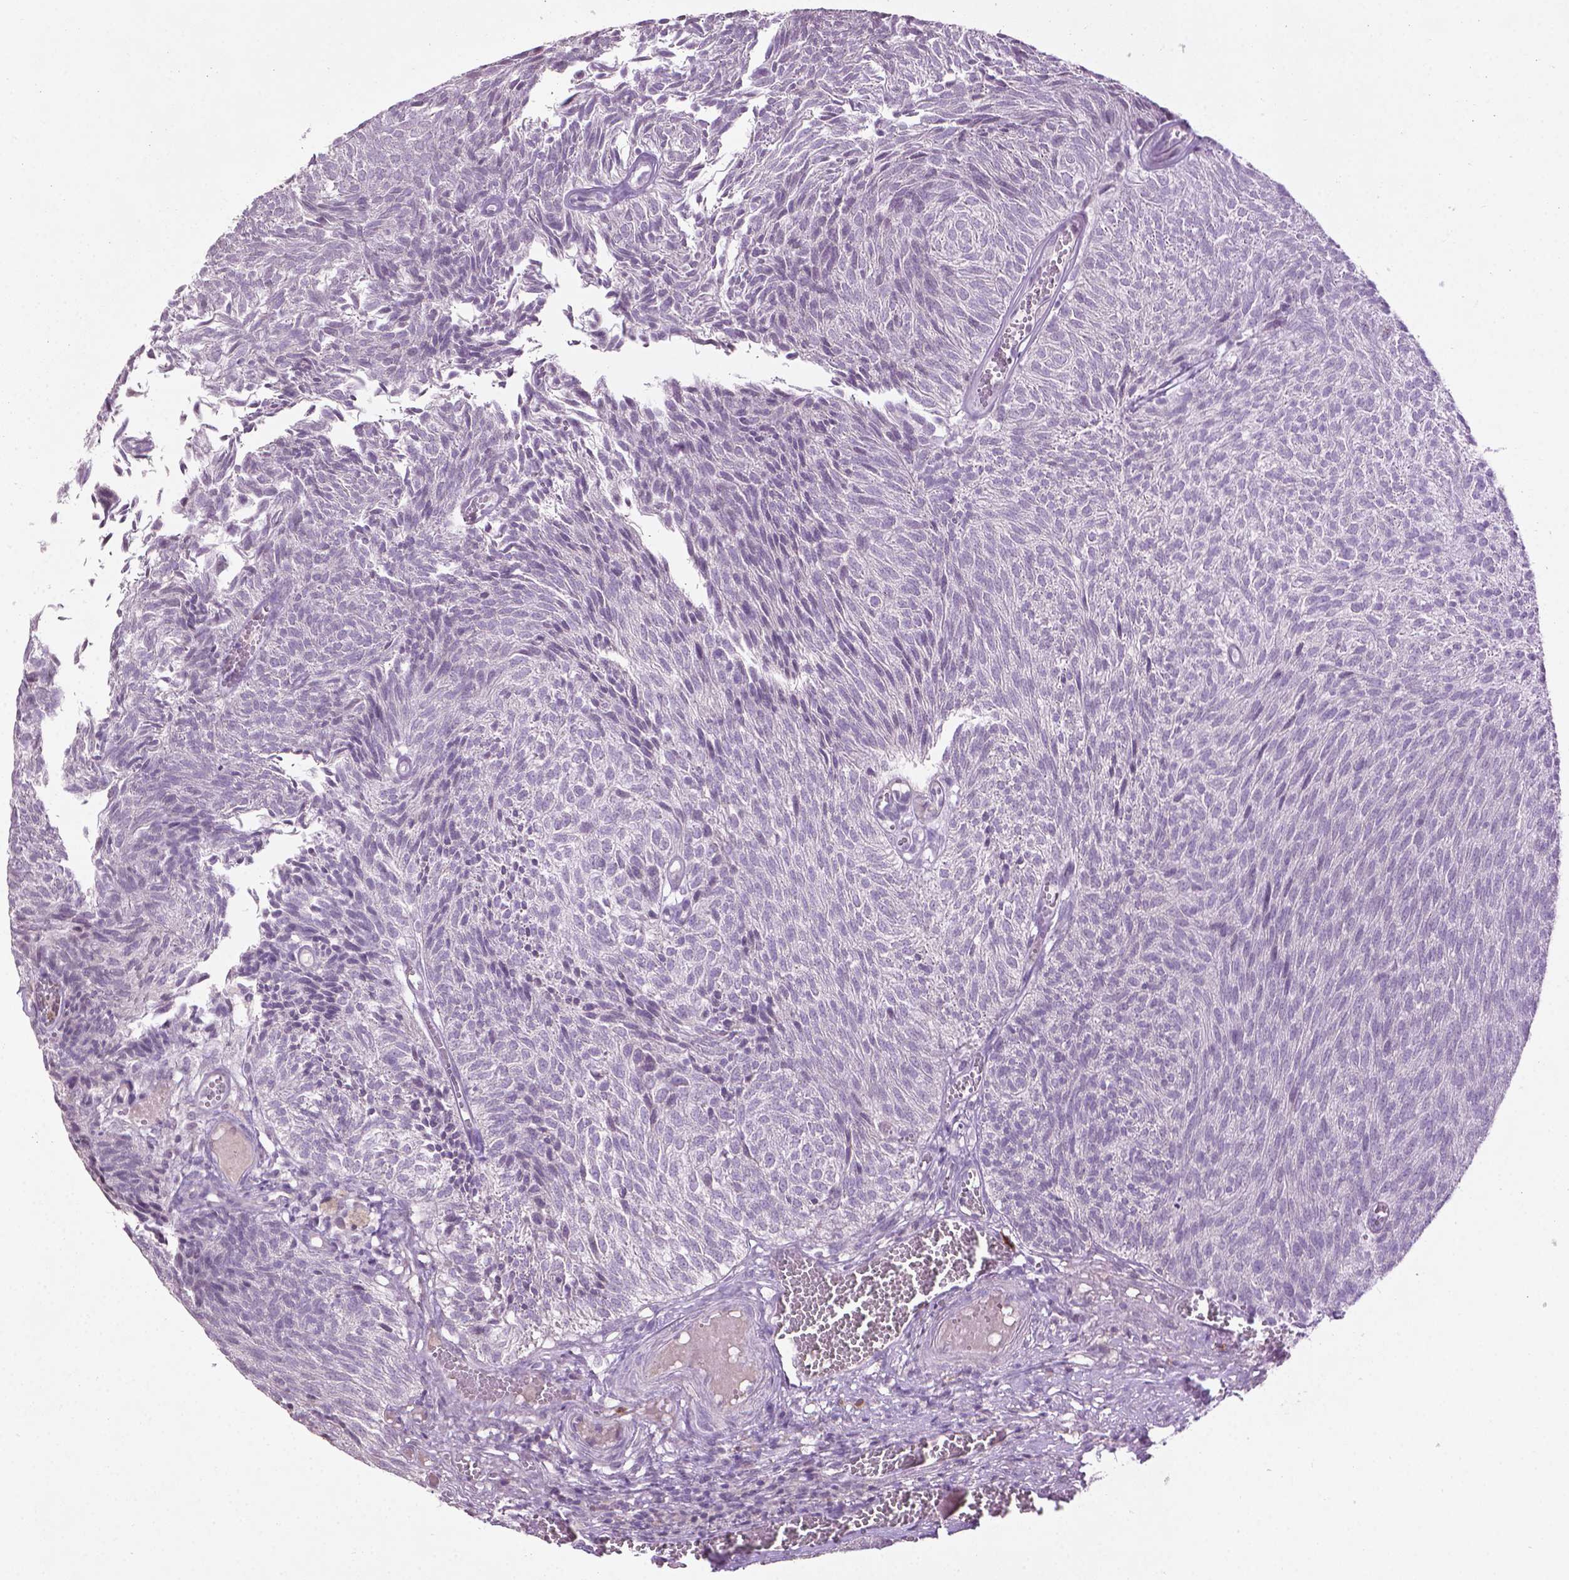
{"staining": {"intensity": "negative", "quantity": "none", "location": "none"}, "tissue": "urothelial cancer", "cell_type": "Tumor cells", "image_type": "cancer", "snomed": [{"axis": "morphology", "description": "Urothelial carcinoma, Low grade"}, {"axis": "topography", "description": "Urinary bladder"}], "caption": "Tumor cells are negative for brown protein staining in low-grade urothelial carcinoma.", "gene": "NTNG2", "patient": {"sex": "male", "age": 77}}